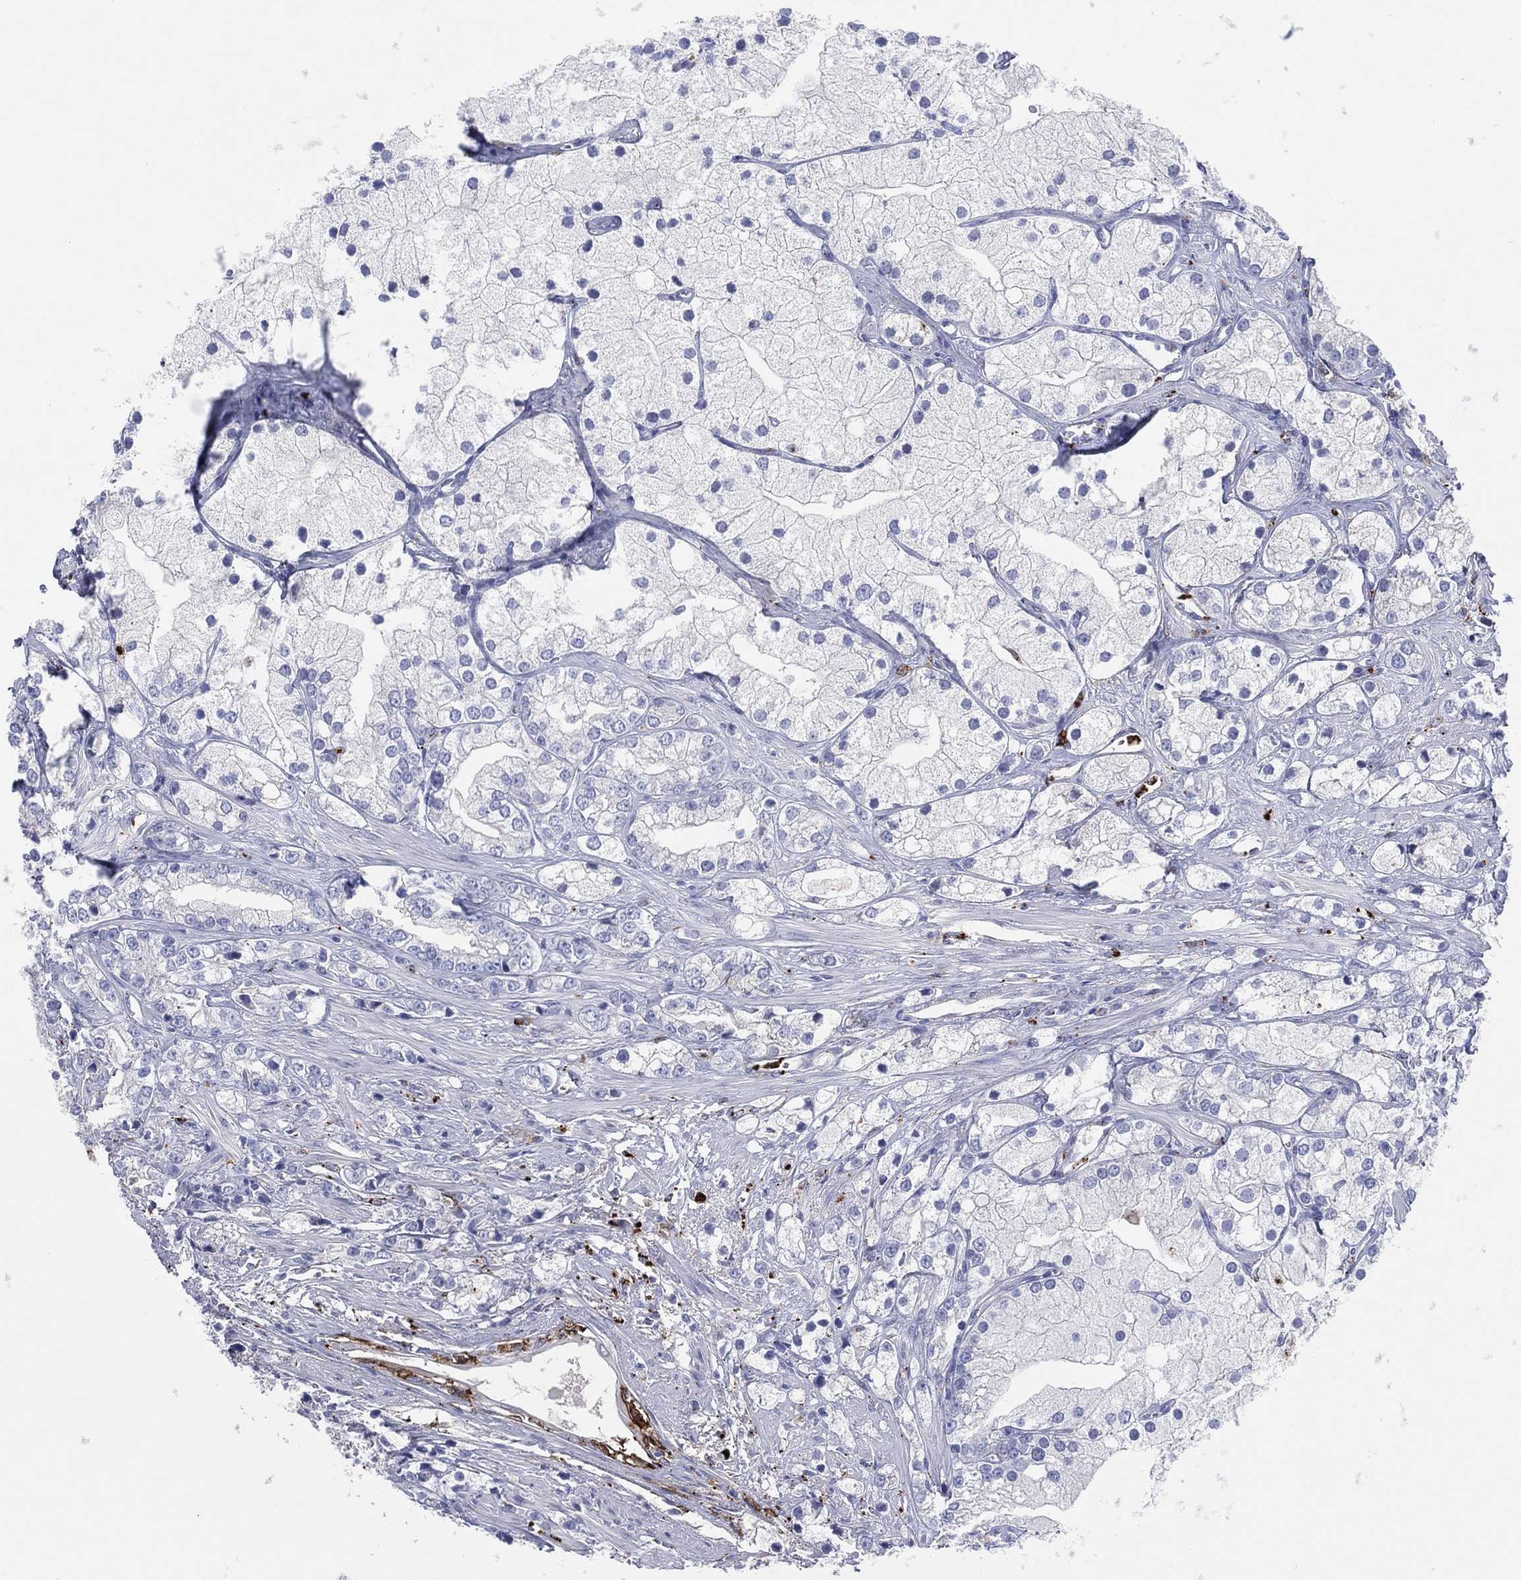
{"staining": {"intensity": "negative", "quantity": "none", "location": "none"}, "tissue": "prostate cancer", "cell_type": "Tumor cells", "image_type": "cancer", "snomed": [{"axis": "morphology", "description": "Adenocarcinoma, NOS"}, {"axis": "topography", "description": "Prostate and seminal vesicle, NOS"}, {"axis": "topography", "description": "Prostate"}], "caption": "IHC photomicrograph of prostate cancer stained for a protein (brown), which reveals no positivity in tumor cells.", "gene": "PLAC8", "patient": {"sex": "male", "age": 79}}